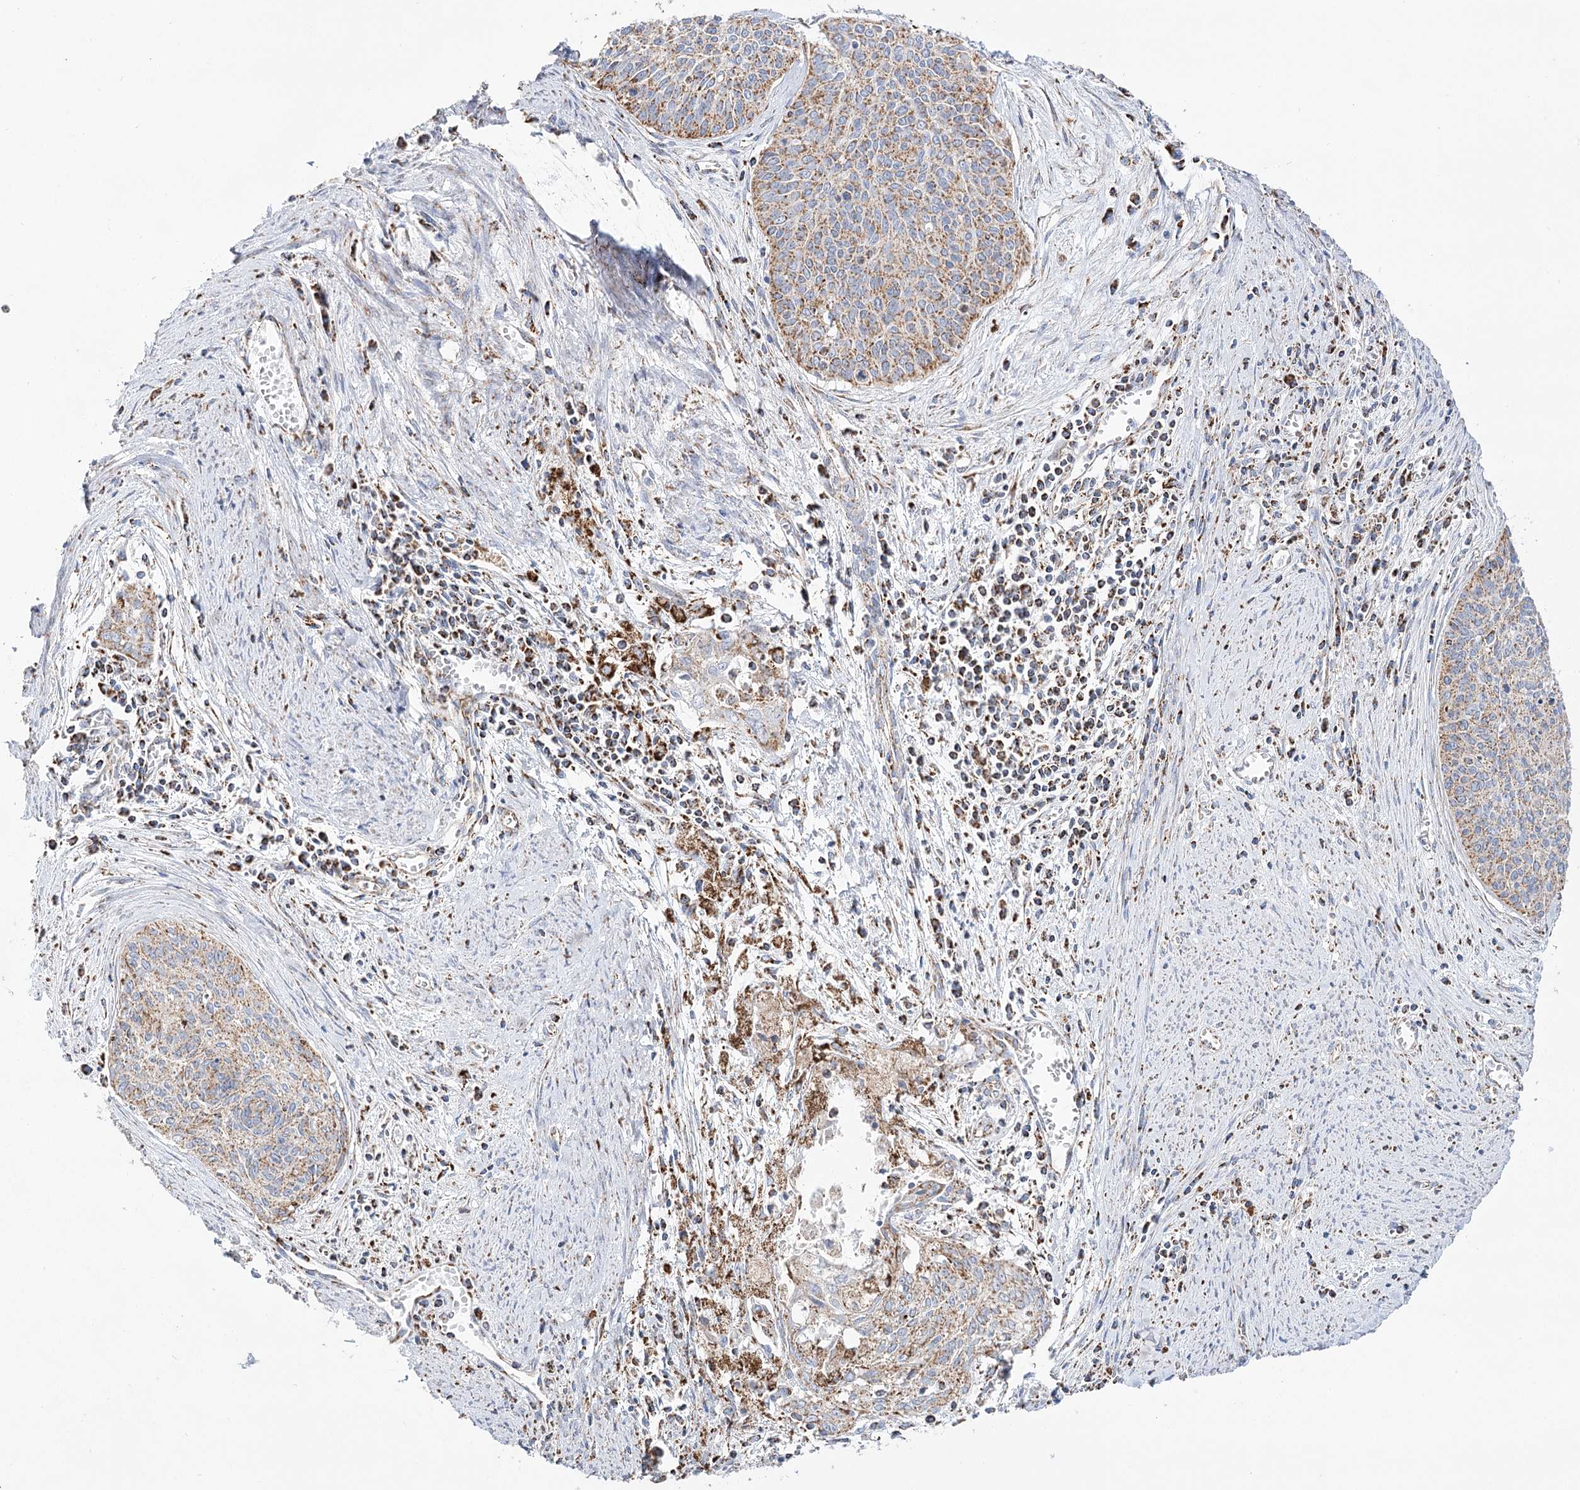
{"staining": {"intensity": "moderate", "quantity": "25%-75%", "location": "cytoplasmic/membranous"}, "tissue": "cervical cancer", "cell_type": "Tumor cells", "image_type": "cancer", "snomed": [{"axis": "morphology", "description": "Squamous cell carcinoma, NOS"}, {"axis": "topography", "description": "Cervix"}], "caption": "Cervical squamous cell carcinoma stained for a protein exhibits moderate cytoplasmic/membranous positivity in tumor cells.", "gene": "NADK2", "patient": {"sex": "female", "age": 55}}